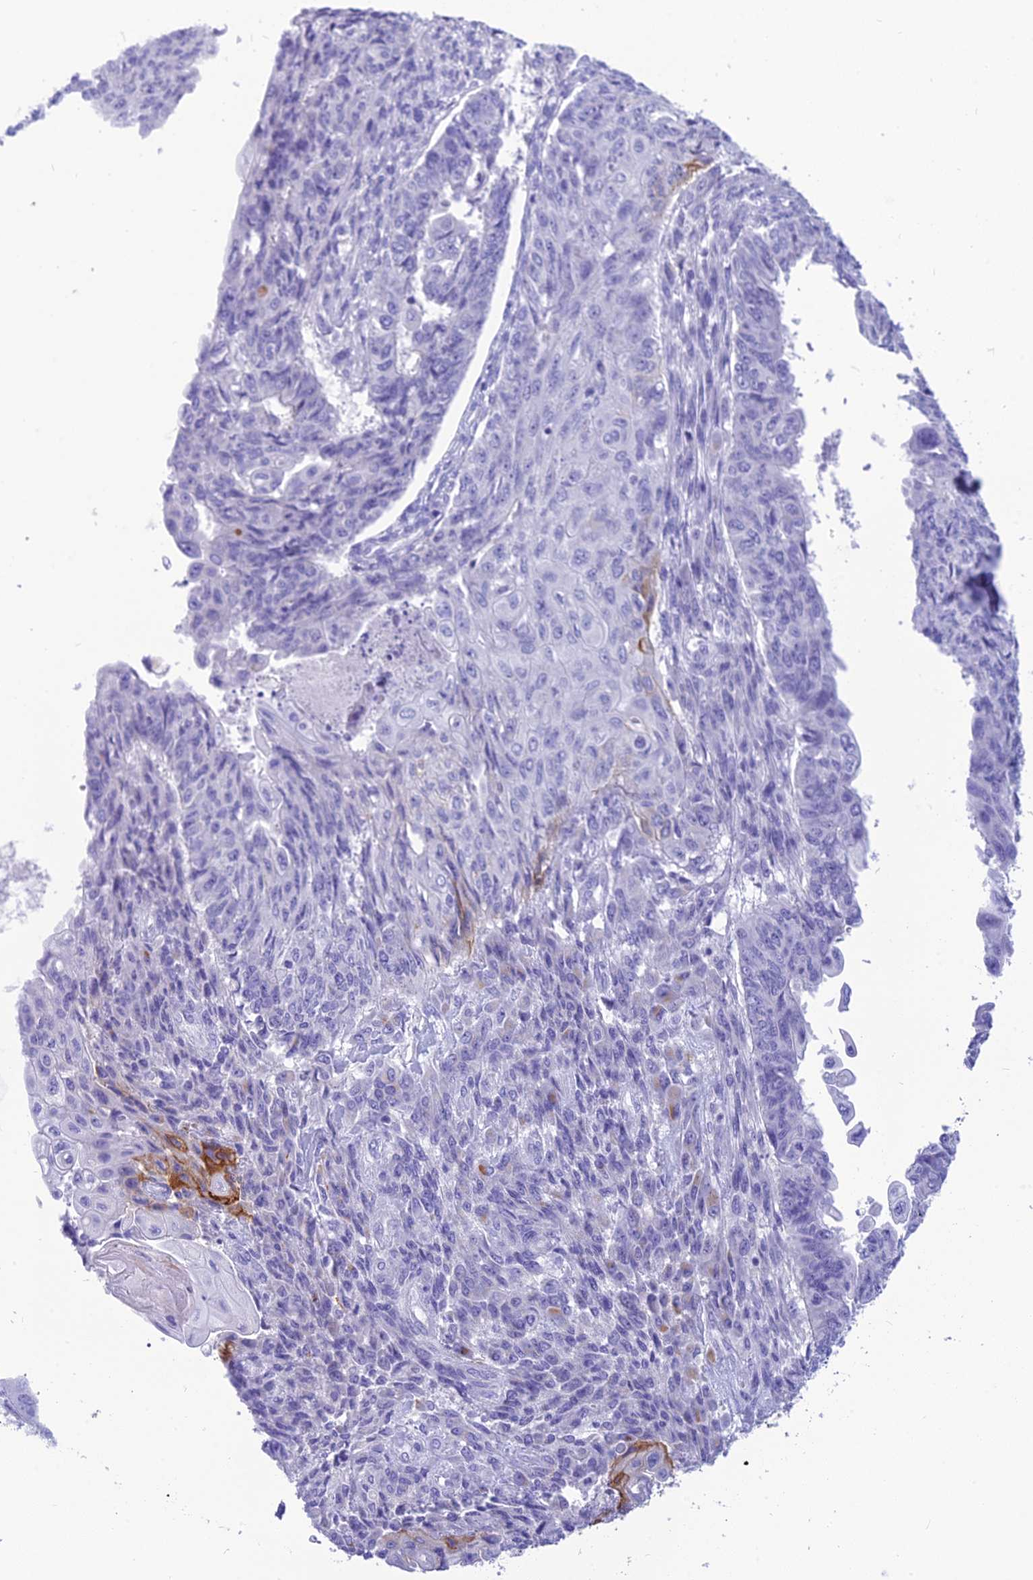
{"staining": {"intensity": "negative", "quantity": "none", "location": "none"}, "tissue": "endometrial cancer", "cell_type": "Tumor cells", "image_type": "cancer", "snomed": [{"axis": "morphology", "description": "Adenocarcinoma, NOS"}, {"axis": "topography", "description": "Endometrium"}], "caption": "DAB immunohistochemical staining of adenocarcinoma (endometrial) exhibits no significant positivity in tumor cells.", "gene": "KDELR3", "patient": {"sex": "female", "age": 32}}